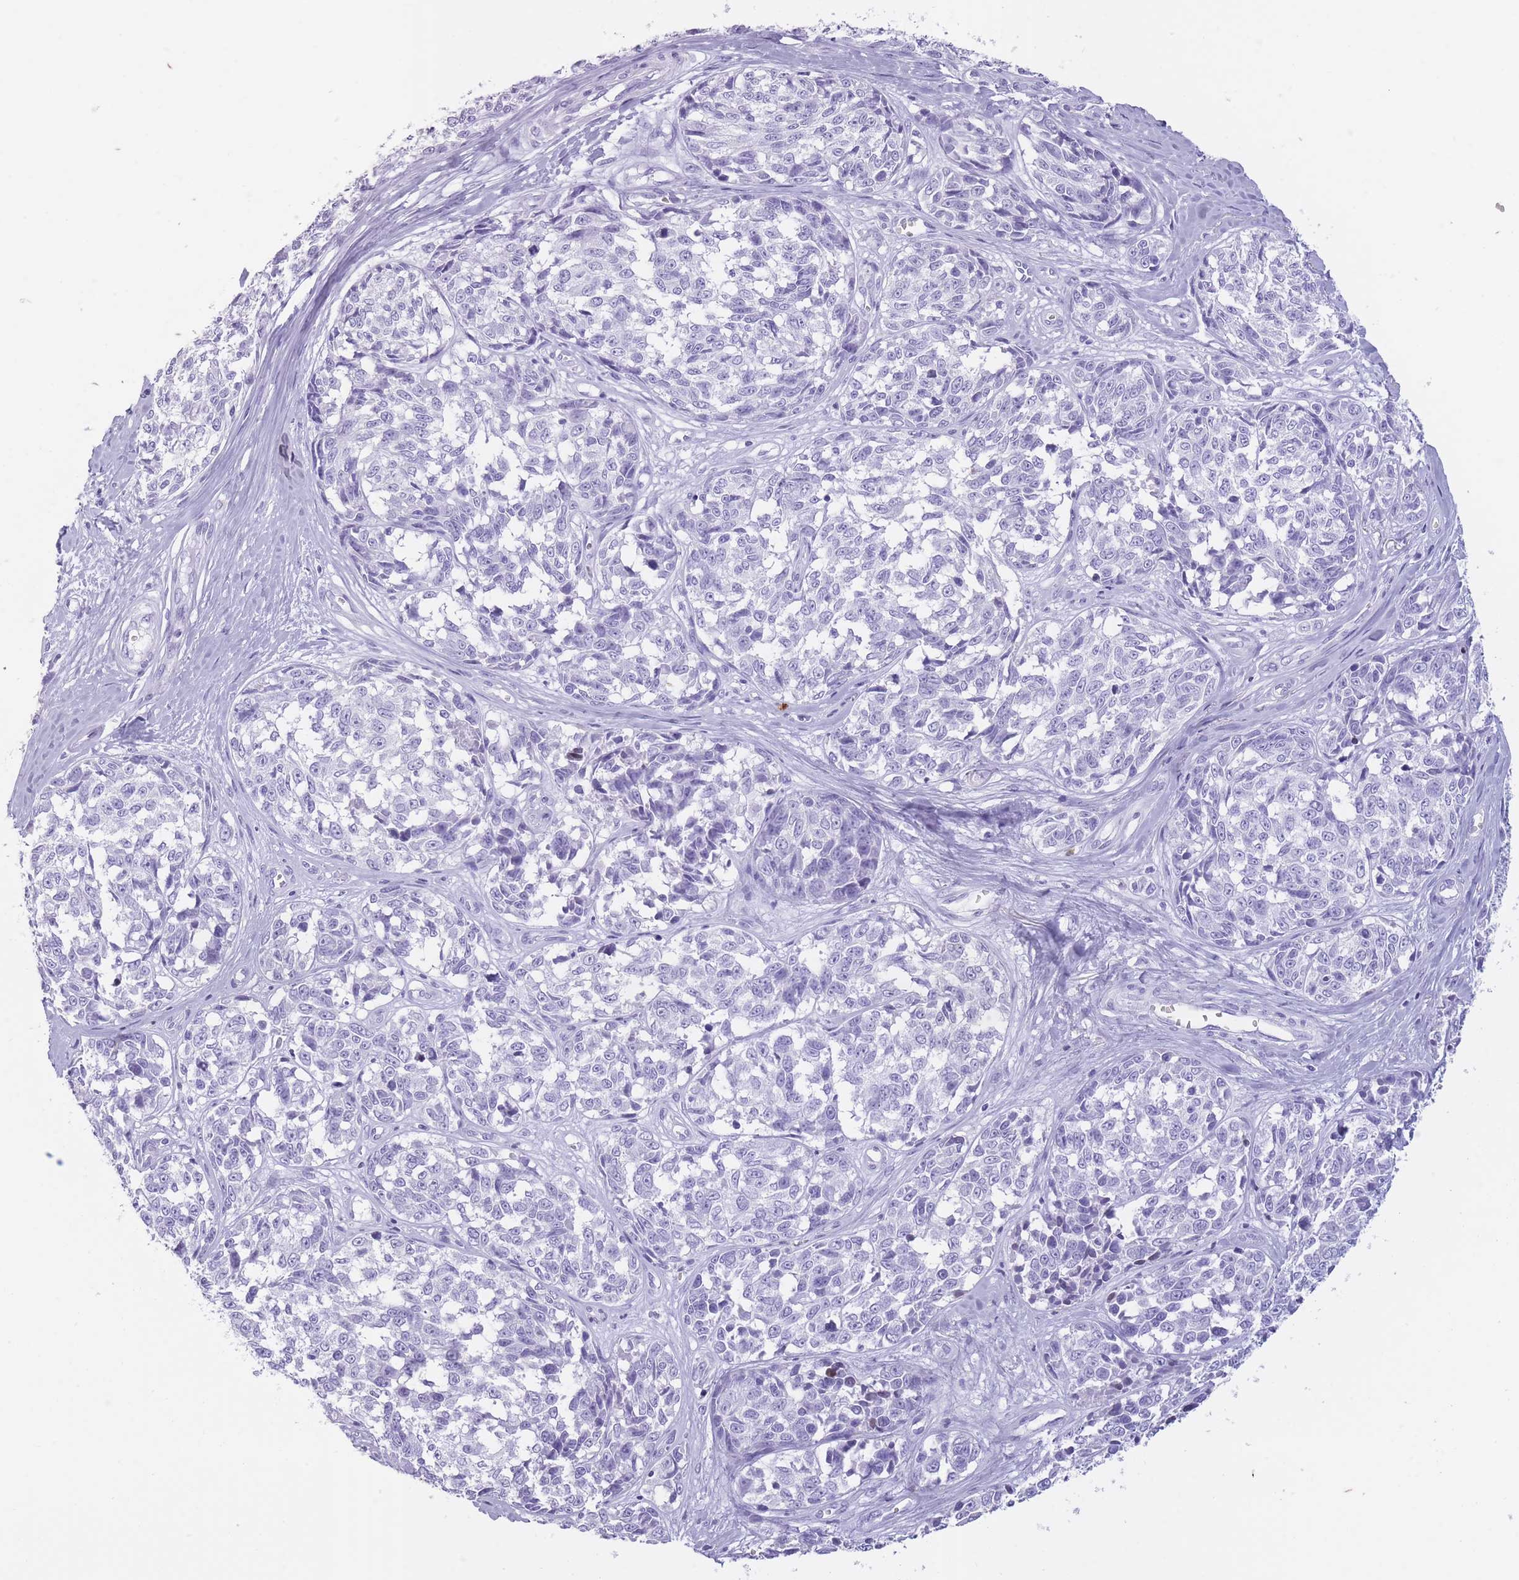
{"staining": {"intensity": "negative", "quantity": "none", "location": "none"}, "tissue": "melanoma", "cell_type": "Tumor cells", "image_type": "cancer", "snomed": [{"axis": "morphology", "description": "Normal tissue, NOS"}, {"axis": "morphology", "description": "Malignant melanoma, NOS"}, {"axis": "topography", "description": "Skin"}], "caption": "DAB (3,3'-diaminobenzidine) immunohistochemical staining of human malignant melanoma reveals no significant positivity in tumor cells.", "gene": "OR4F21", "patient": {"sex": "female", "age": 64}}